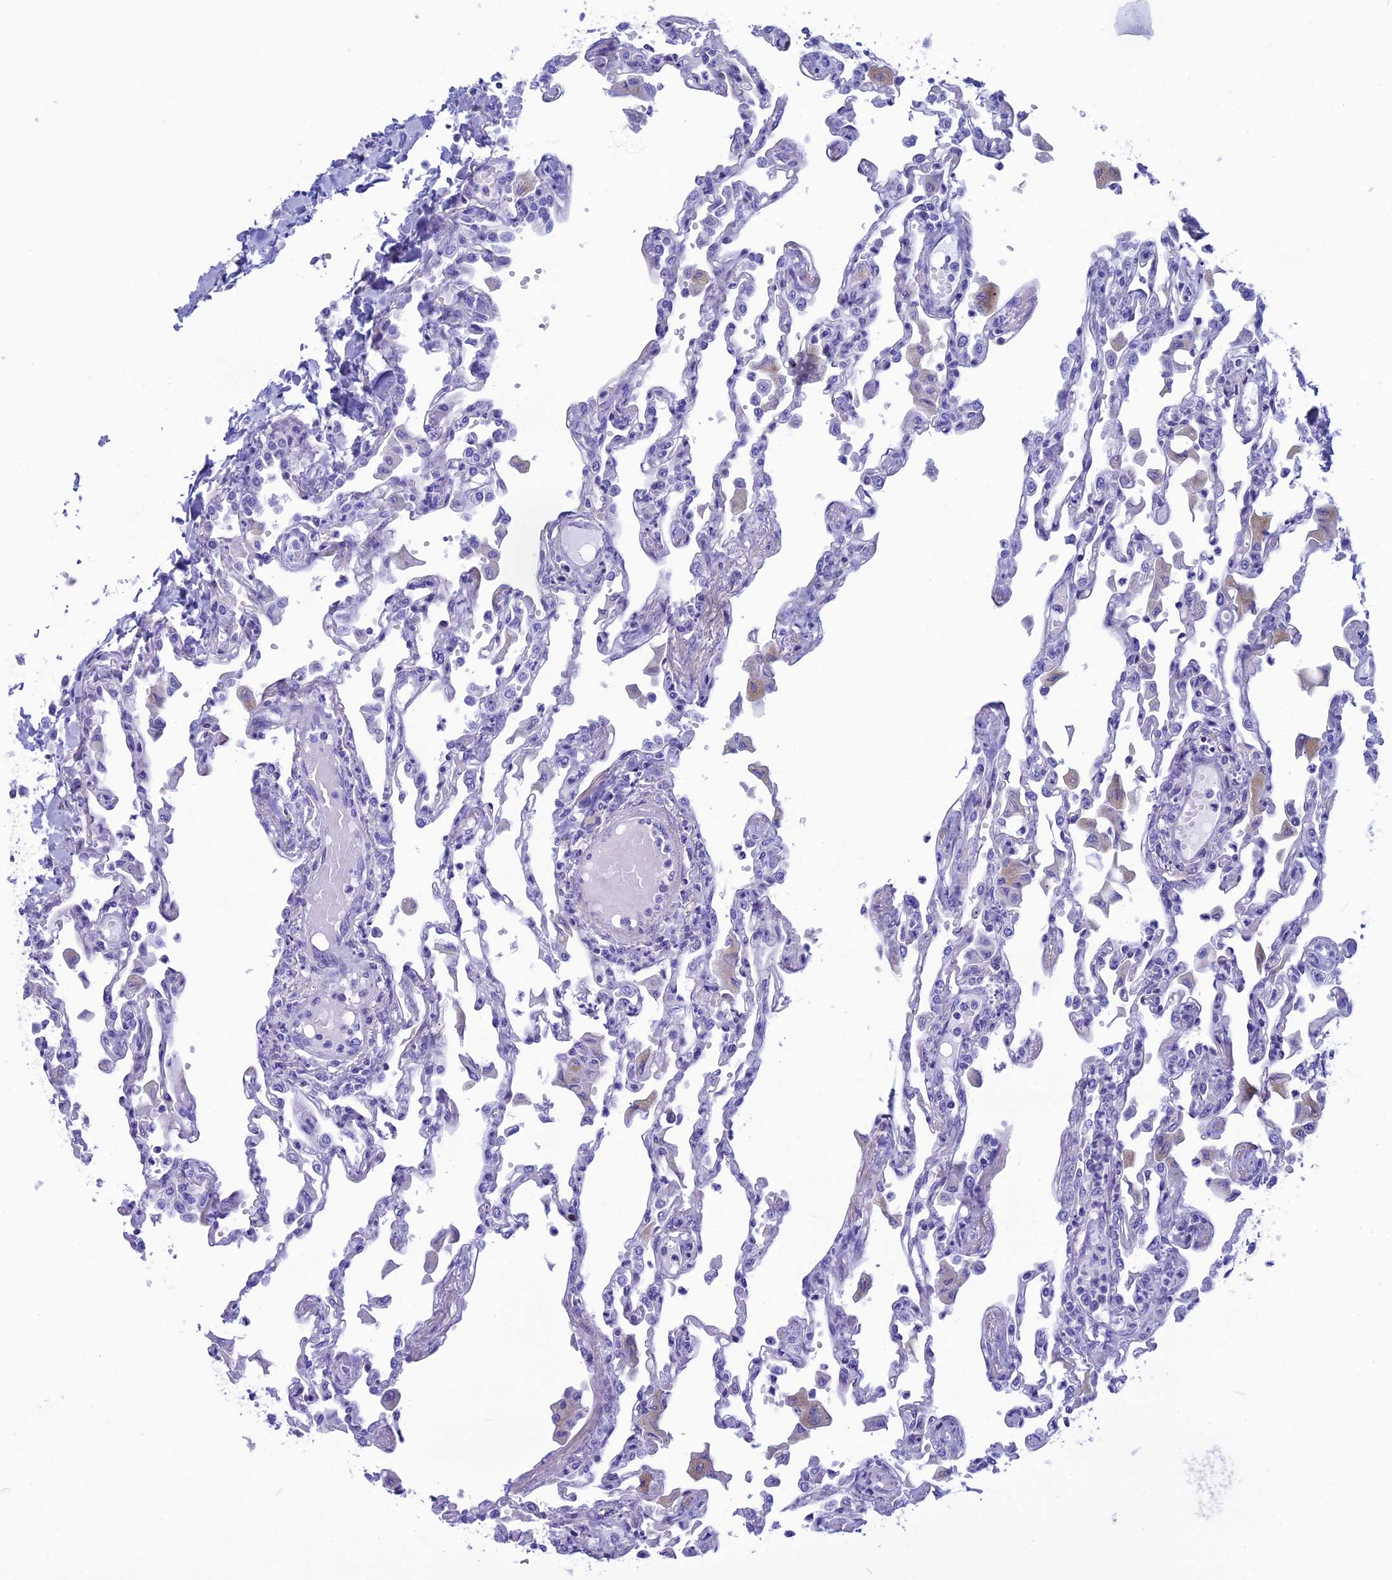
{"staining": {"intensity": "negative", "quantity": "none", "location": "none"}, "tissue": "lung", "cell_type": "Alveolar cells", "image_type": "normal", "snomed": [{"axis": "morphology", "description": "Normal tissue, NOS"}, {"axis": "topography", "description": "Bronchus"}, {"axis": "topography", "description": "Lung"}], "caption": "Histopathology image shows no significant protein expression in alveolar cells of benign lung.", "gene": "FAM169A", "patient": {"sex": "female", "age": 49}}